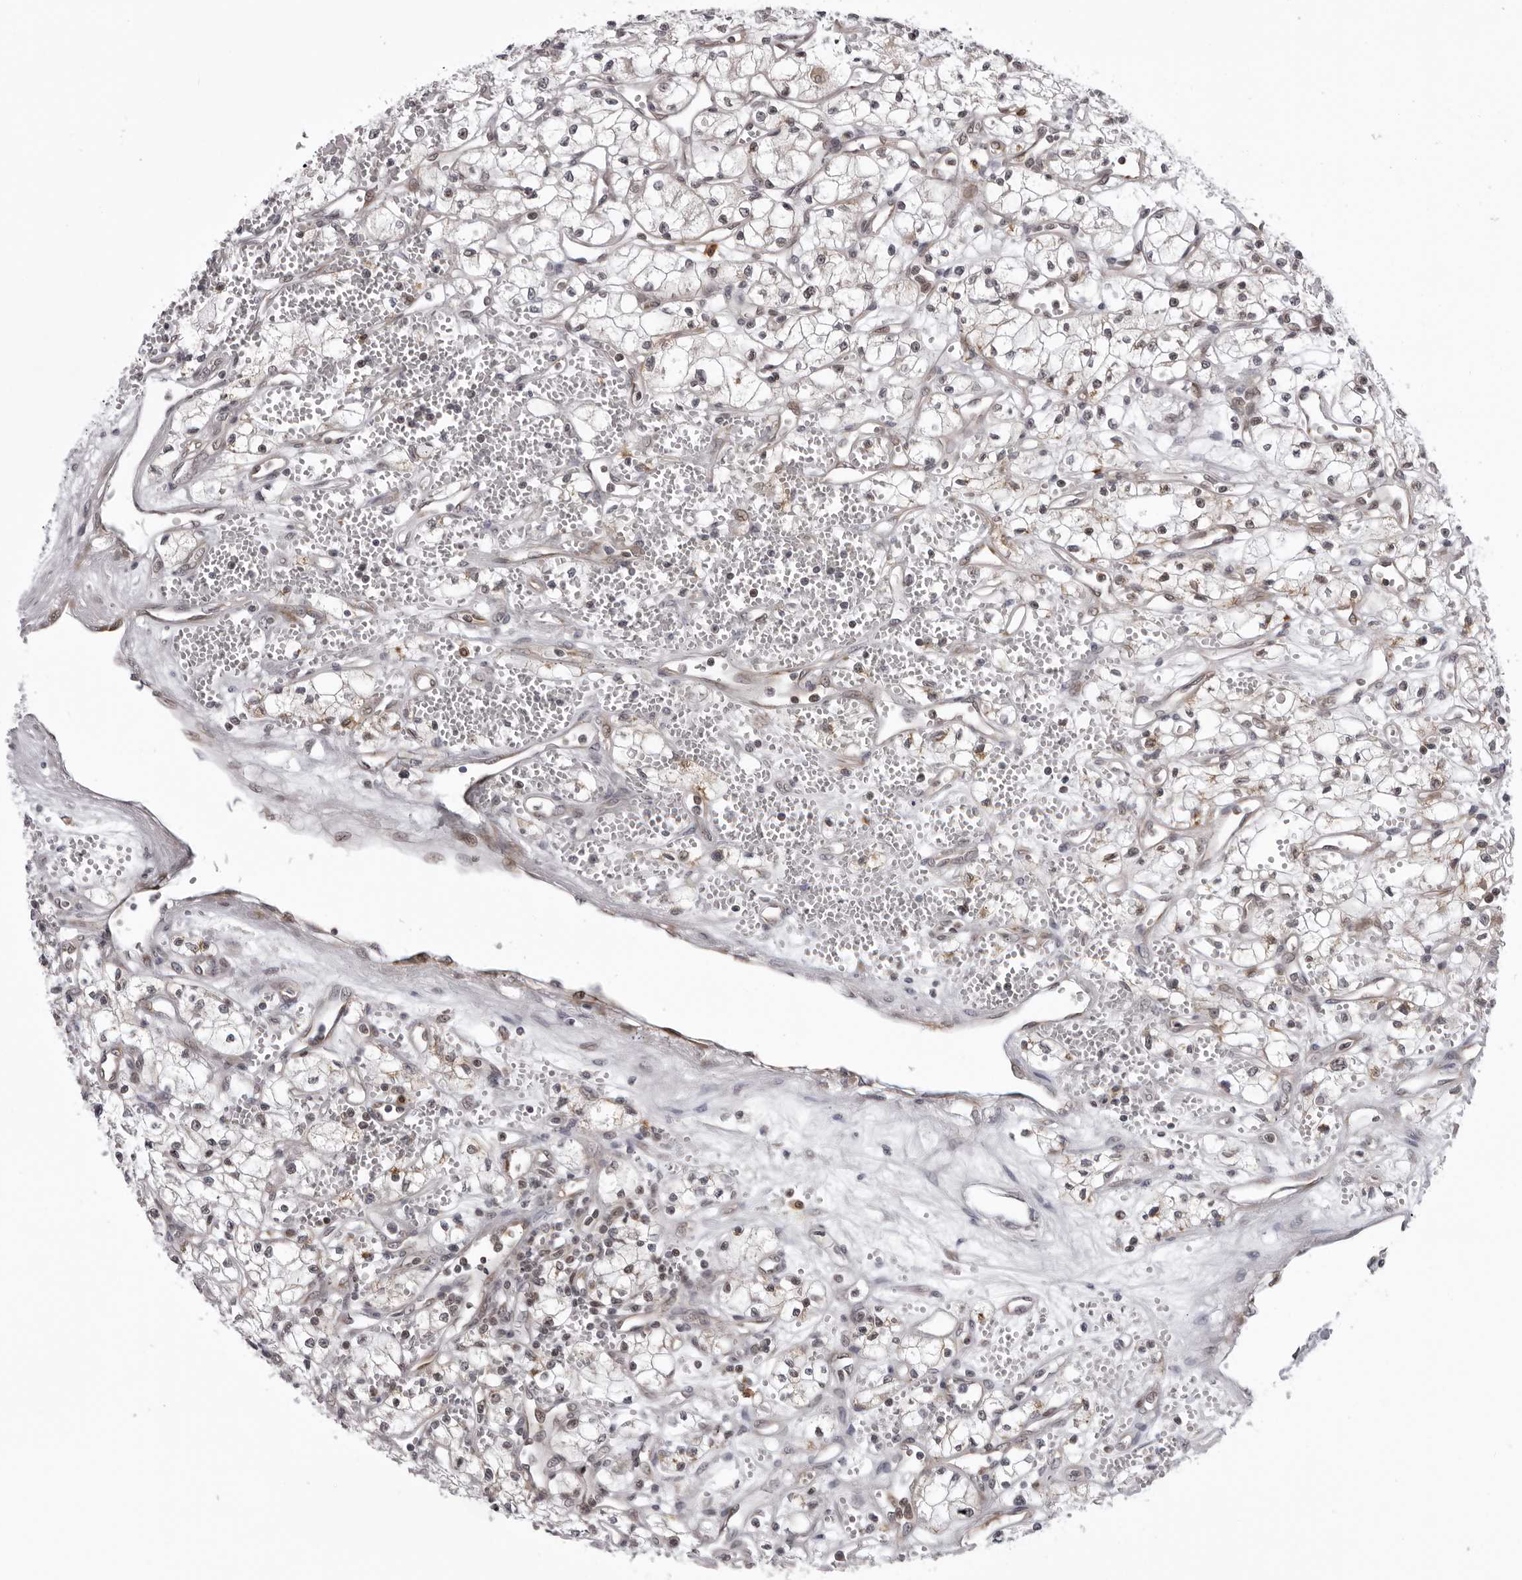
{"staining": {"intensity": "negative", "quantity": "none", "location": "none"}, "tissue": "renal cancer", "cell_type": "Tumor cells", "image_type": "cancer", "snomed": [{"axis": "morphology", "description": "Adenocarcinoma, NOS"}, {"axis": "topography", "description": "Kidney"}], "caption": "There is no significant positivity in tumor cells of renal cancer.", "gene": "GCSAML", "patient": {"sex": "male", "age": 59}}